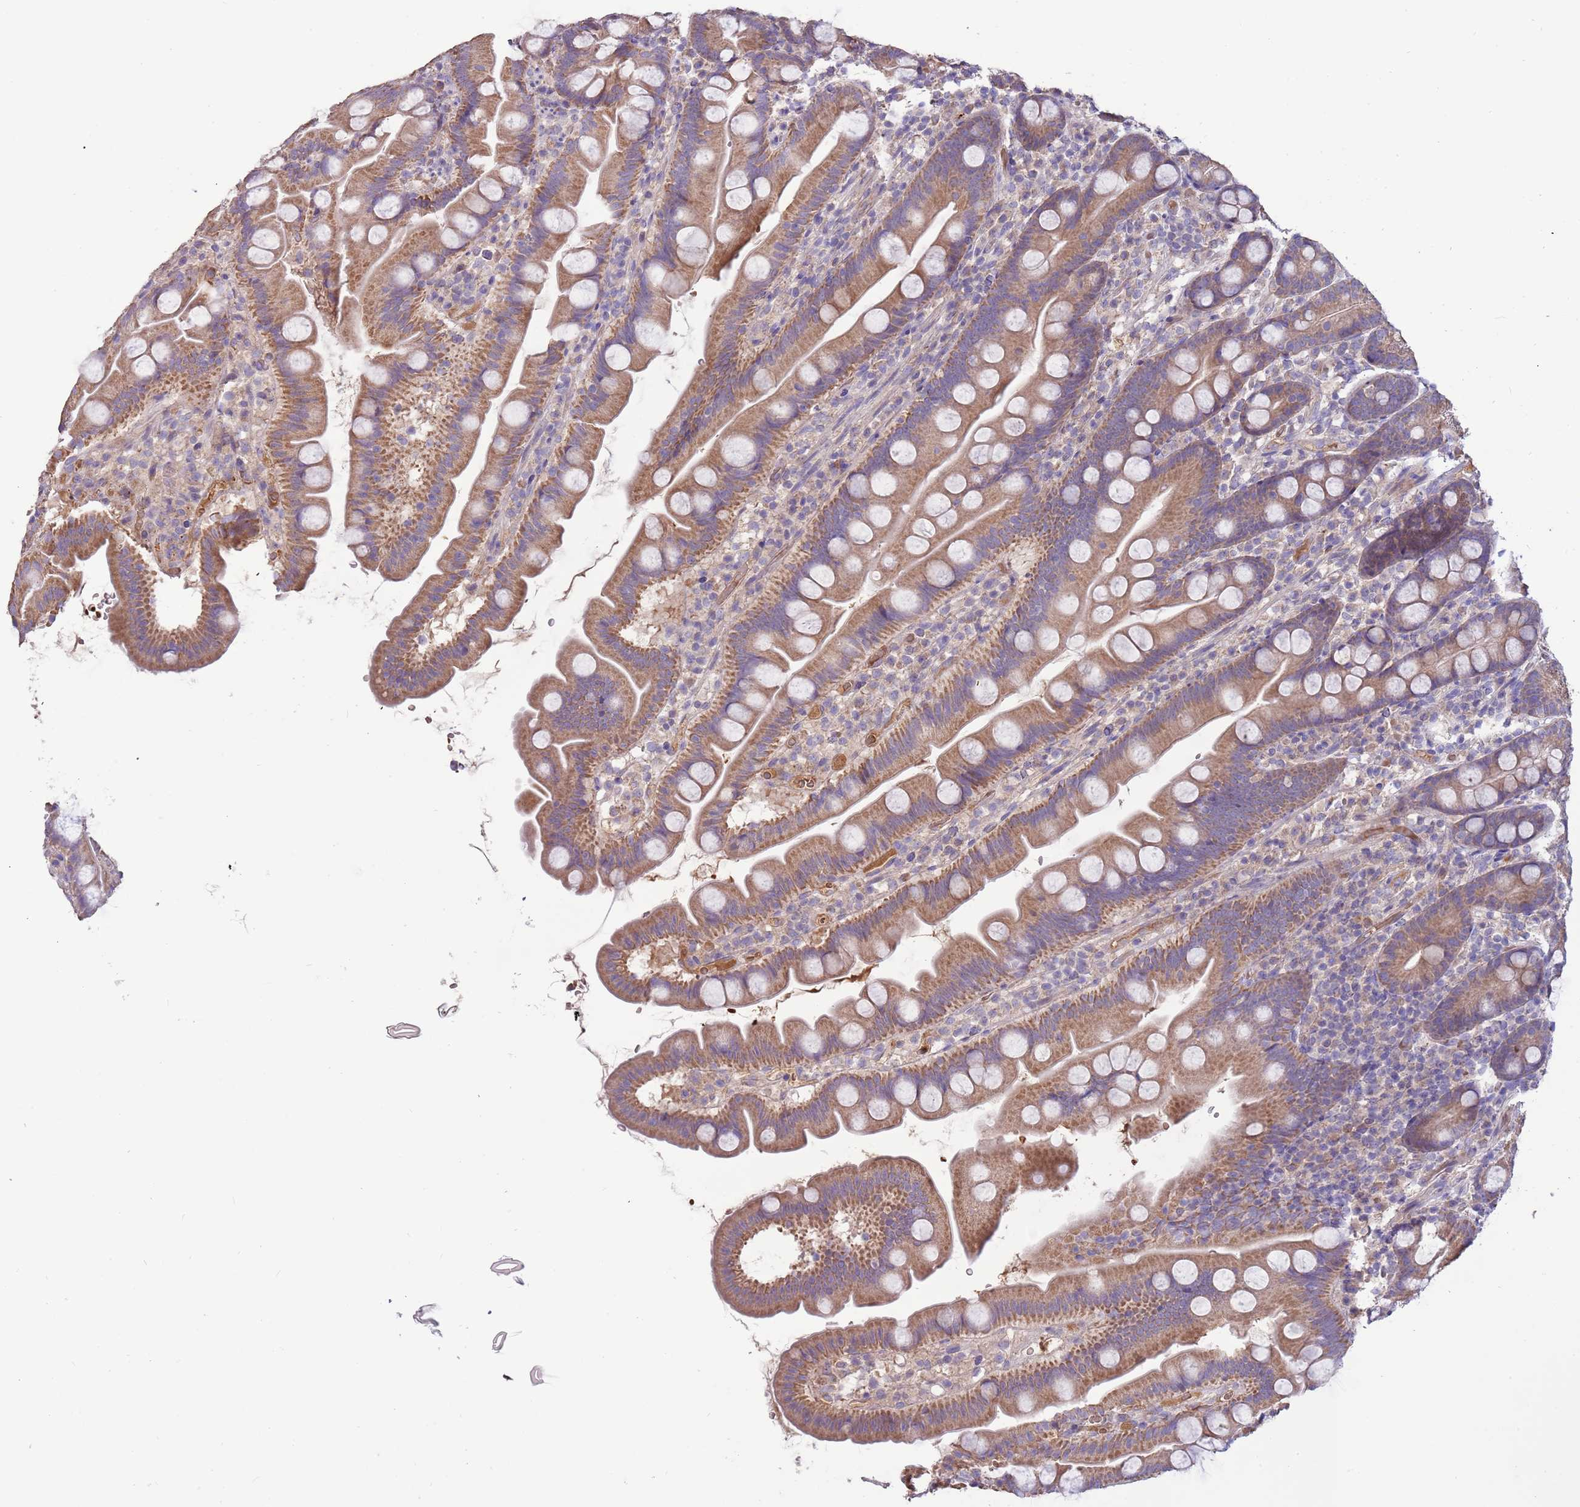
{"staining": {"intensity": "moderate", "quantity": ">75%", "location": "cytoplasmic/membranous"}, "tissue": "small intestine", "cell_type": "Glandular cells", "image_type": "normal", "snomed": [{"axis": "morphology", "description": "Normal tissue, NOS"}, {"axis": "topography", "description": "Small intestine"}], "caption": "Approximately >75% of glandular cells in unremarkable small intestine demonstrate moderate cytoplasmic/membranous protein expression as visualized by brown immunohistochemical staining.", "gene": "TRMO", "patient": {"sex": "female", "age": 68}}